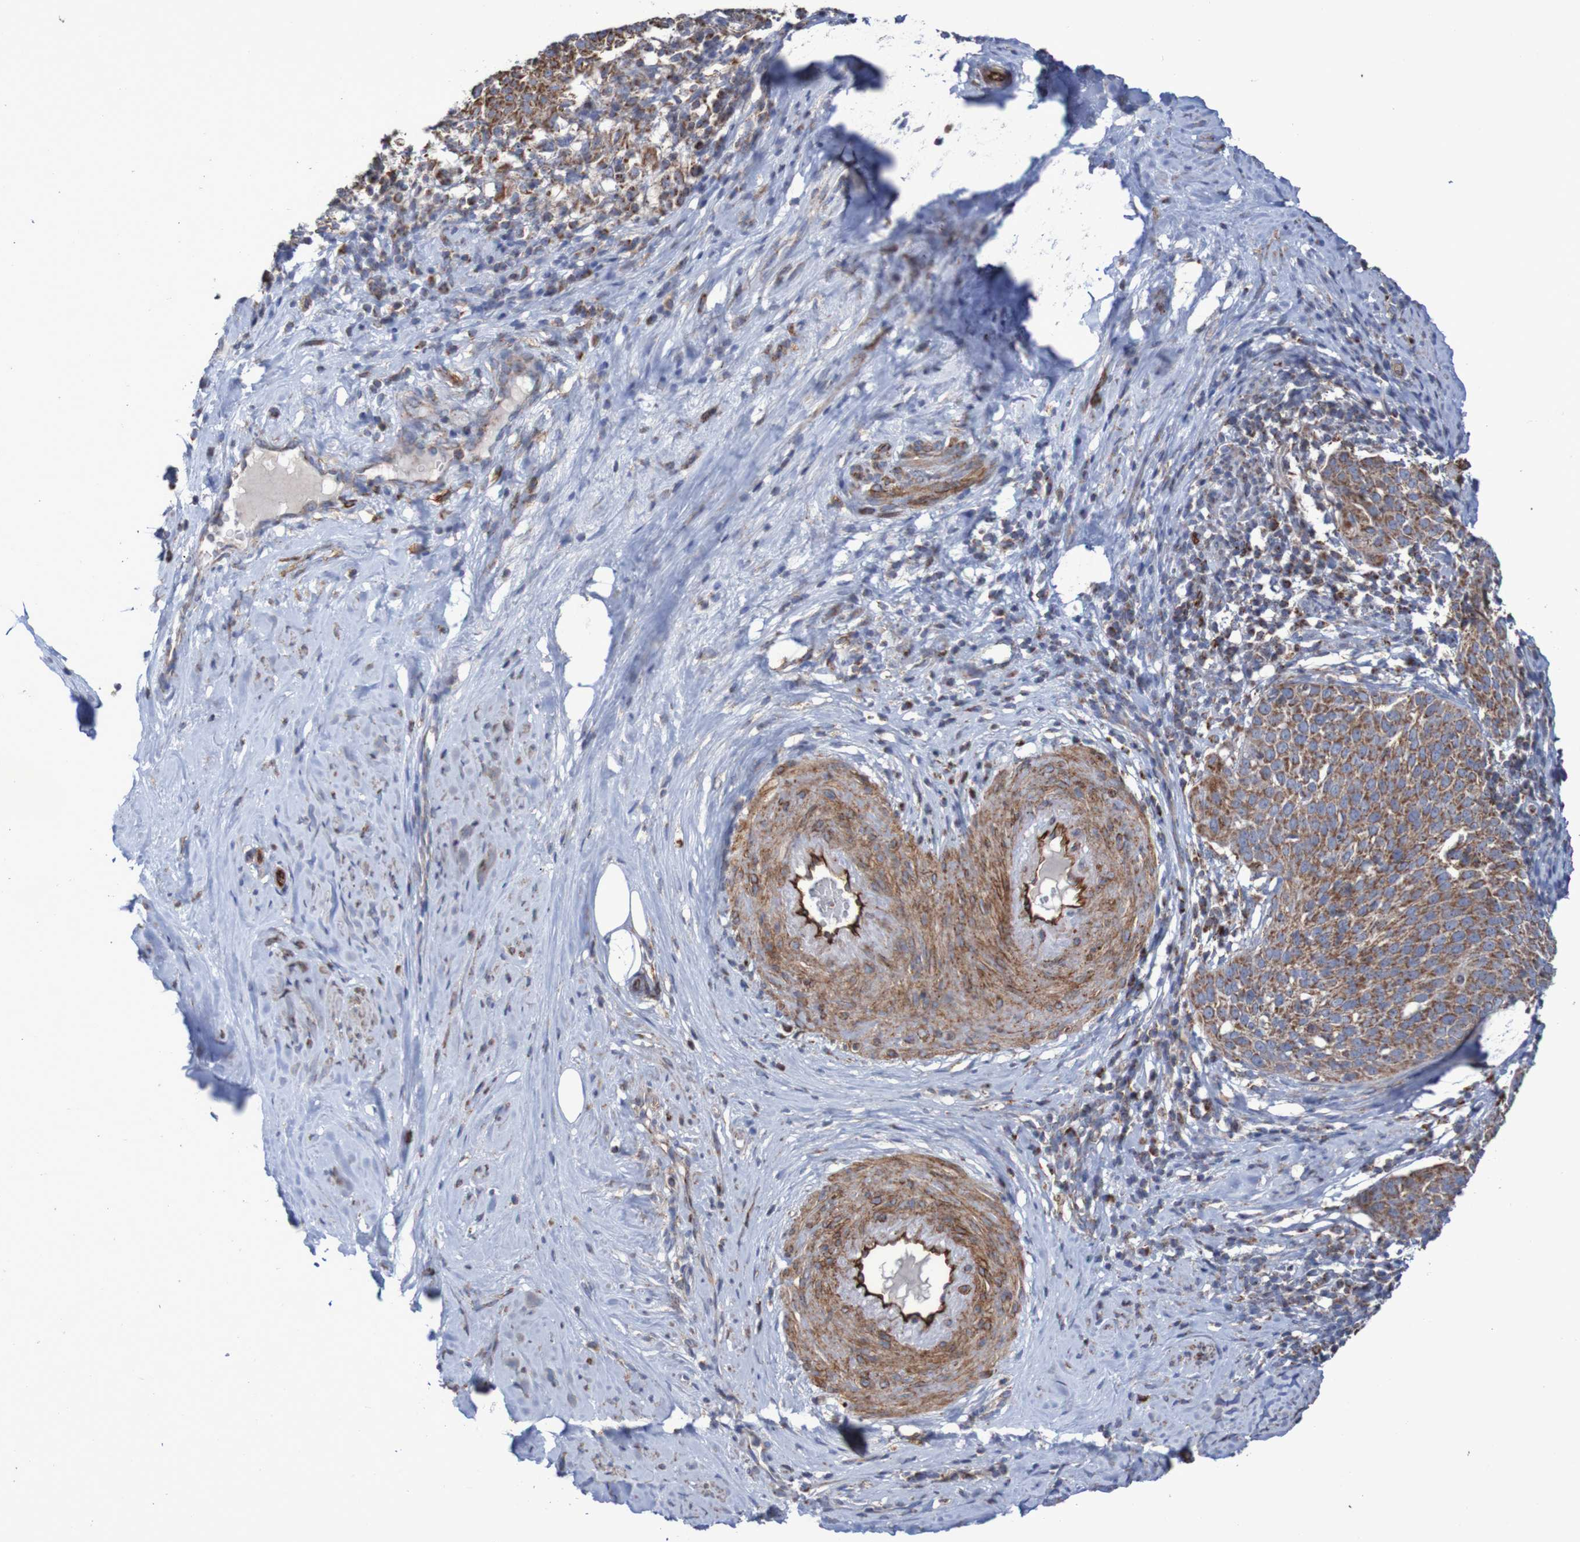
{"staining": {"intensity": "moderate", "quantity": ">75%", "location": "cytoplasmic/membranous"}, "tissue": "cervical cancer", "cell_type": "Tumor cells", "image_type": "cancer", "snomed": [{"axis": "morphology", "description": "Squamous cell carcinoma, NOS"}, {"axis": "topography", "description": "Cervix"}], "caption": "Immunohistochemistry (IHC) staining of cervical cancer (squamous cell carcinoma), which reveals medium levels of moderate cytoplasmic/membranous staining in approximately >75% of tumor cells indicating moderate cytoplasmic/membranous protein staining. The staining was performed using DAB (3,3'-diaminobenzidine) (brown) for protein detection and nuclei were counterstained in hematoxylin (blue).", "gene": "MMEL1", "patient": {"sex": "female", "age": 51}}